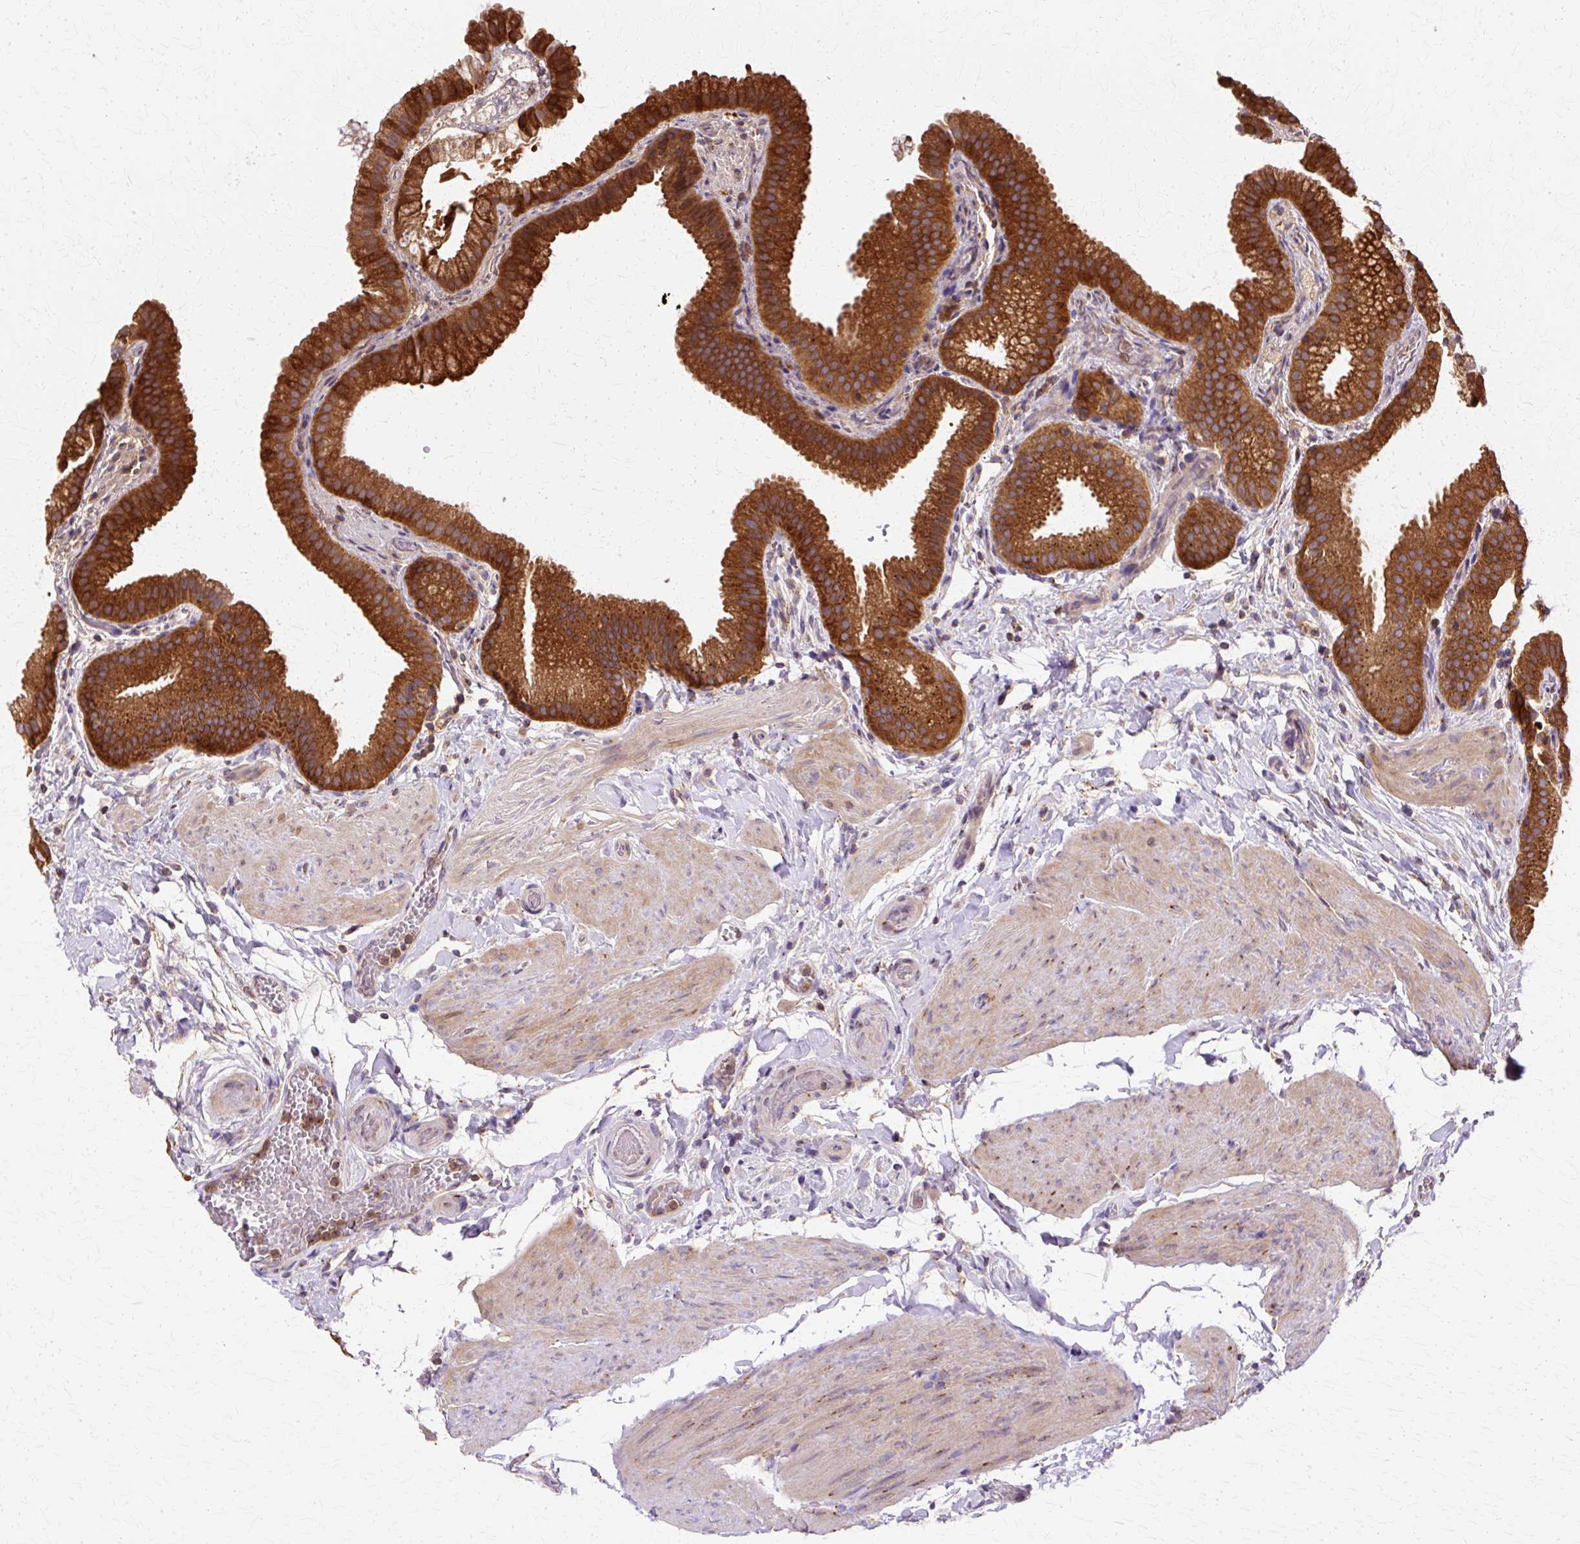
{"staining": {"intensity": "strong", "quantity": ">75%", "location": "cytoplasmic/membranous"}, "tissue": "gallbladder", "cell_type": "Glandular cells", "image_type": "normal", "snomed": [{"axis": "morphology", "description": "Normal tissue, NOS"}, {"axis": "topography", "description": "Gallbladder"}], "caption": "Protein analysis of benign gallbladder shows strong cytoplasmic/membranous positivity in approximately >75% of glandular cells.", "gene": "COPB1", "patient": {"sex": "female", "age": 63}}